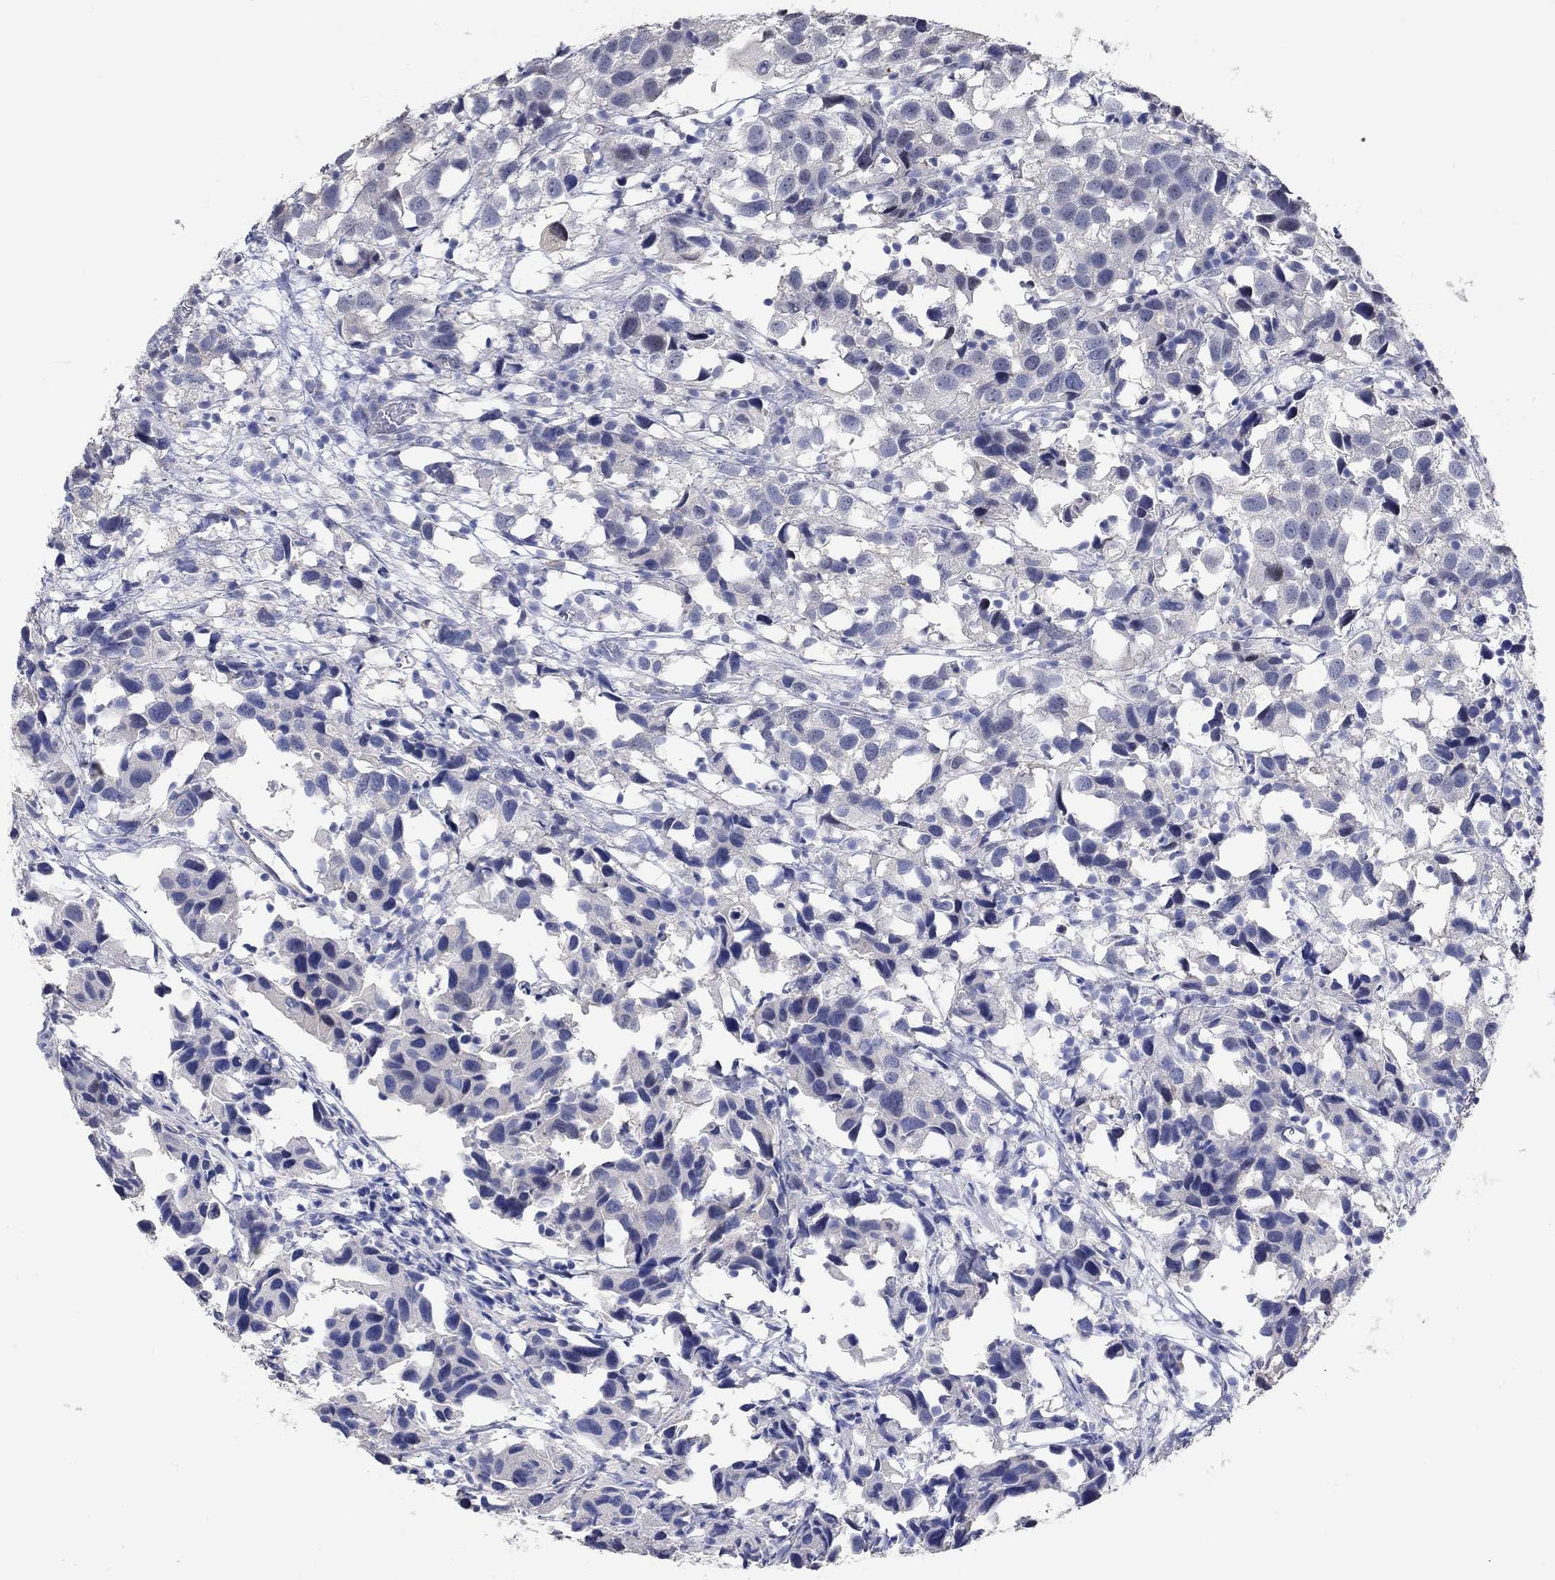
{"staining": {"intensity": "negative", "quantity": "none", "location": "none"}, "tissue": "urothelial cancer", "cell_type": "Tumor cells", "image_type": "cancer", "snomed": [{"axis": "morphology", "description": "Urothelial carcinoma, High grade"}, {"axis": "topography", "description": "Urinary bladder"}], "caption": "IHC micrograph of high-grade urothelial carcinoma stained for a protein (brown), which exhibits no expression in tumor cells.", "gene": "PNMA5", "patient": {"sex": "male", "age": 79}}